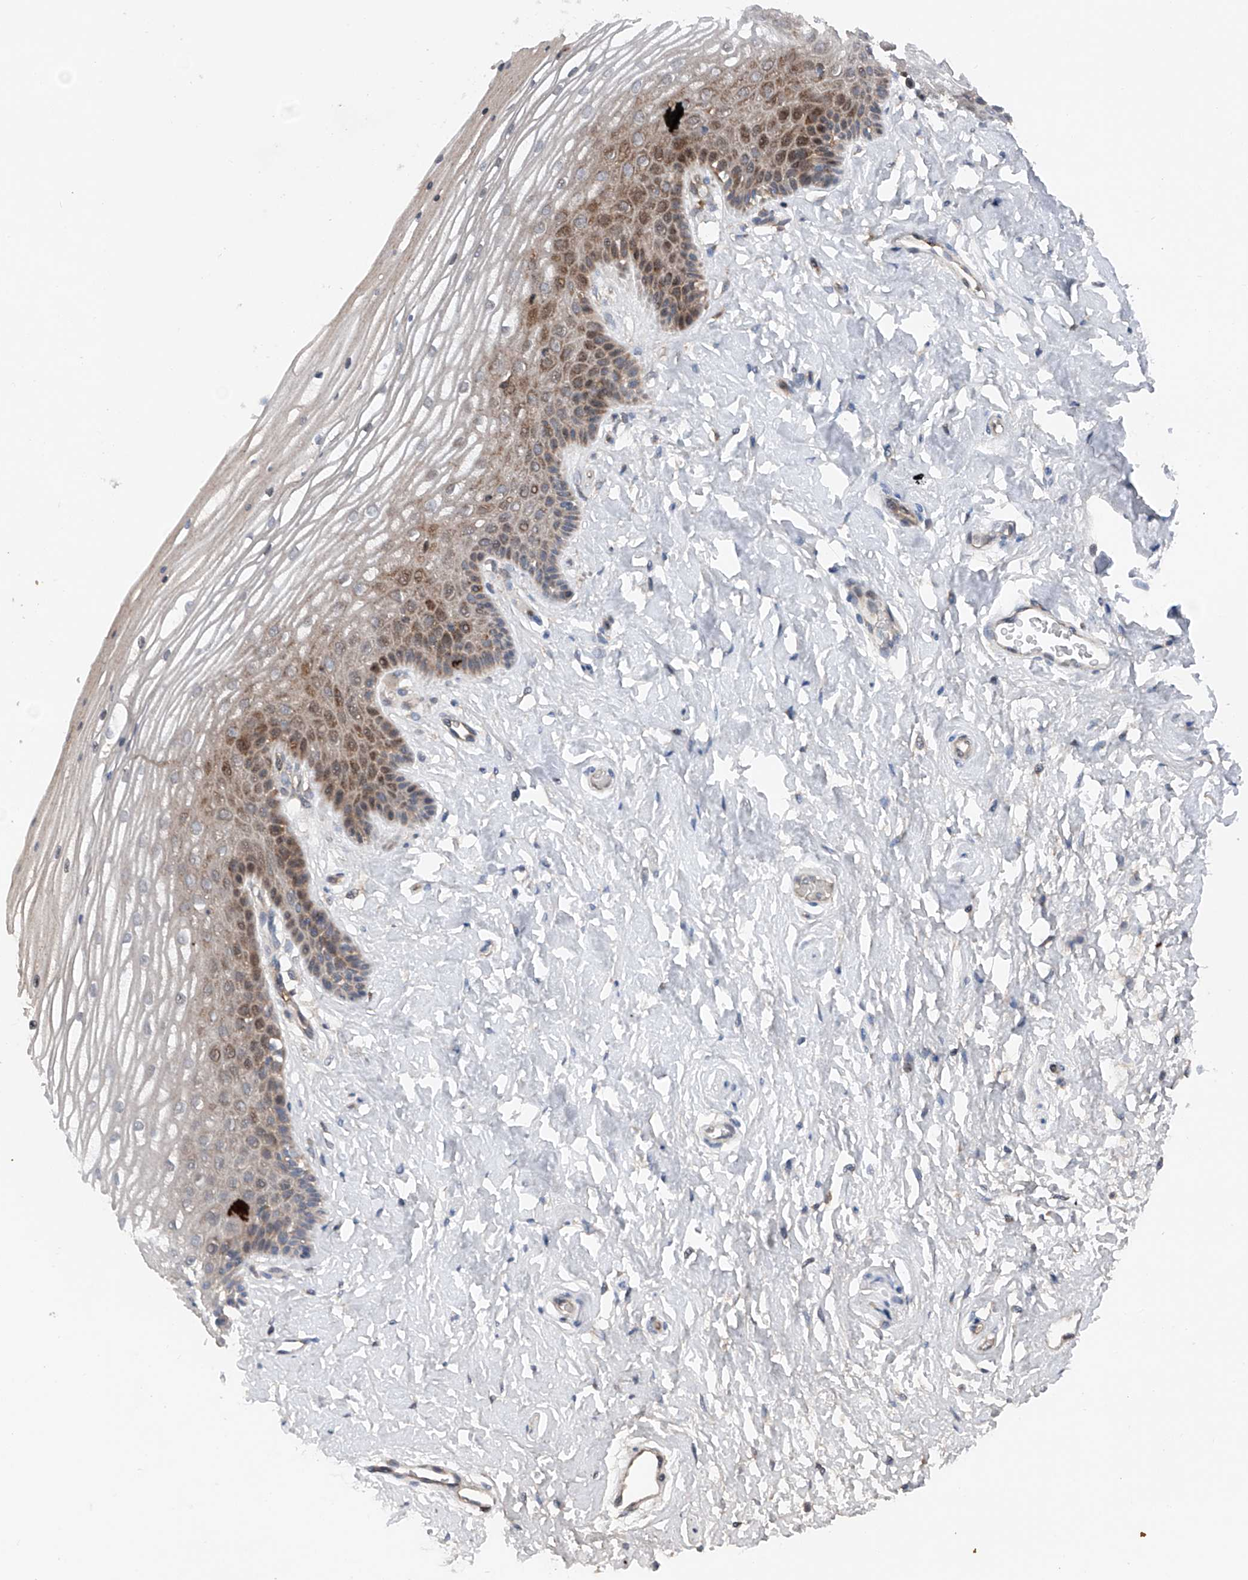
{"staining": {"intensity": "moderate", "quantity": "25%-75%", "location": "cytoplasmic/membranous"}, "tissue": "vagina", "cell_type": "Squamous epithelial cells", "image_type": "normal", "snomed": [{"axis": "morphology", "description": "Normal tissue, NOS"}, {"axis": "topography", "description": "Vagina"}, {"axis": "topography", "description": "Cervix"}], "caption": "A micrograph of human vagina stained for a protein displays moderate cytoplasmic/membranous brown staining in squamous epithelial cells.", "gene": "DAD1", "patient": {"sex": "female", "age": 40}}